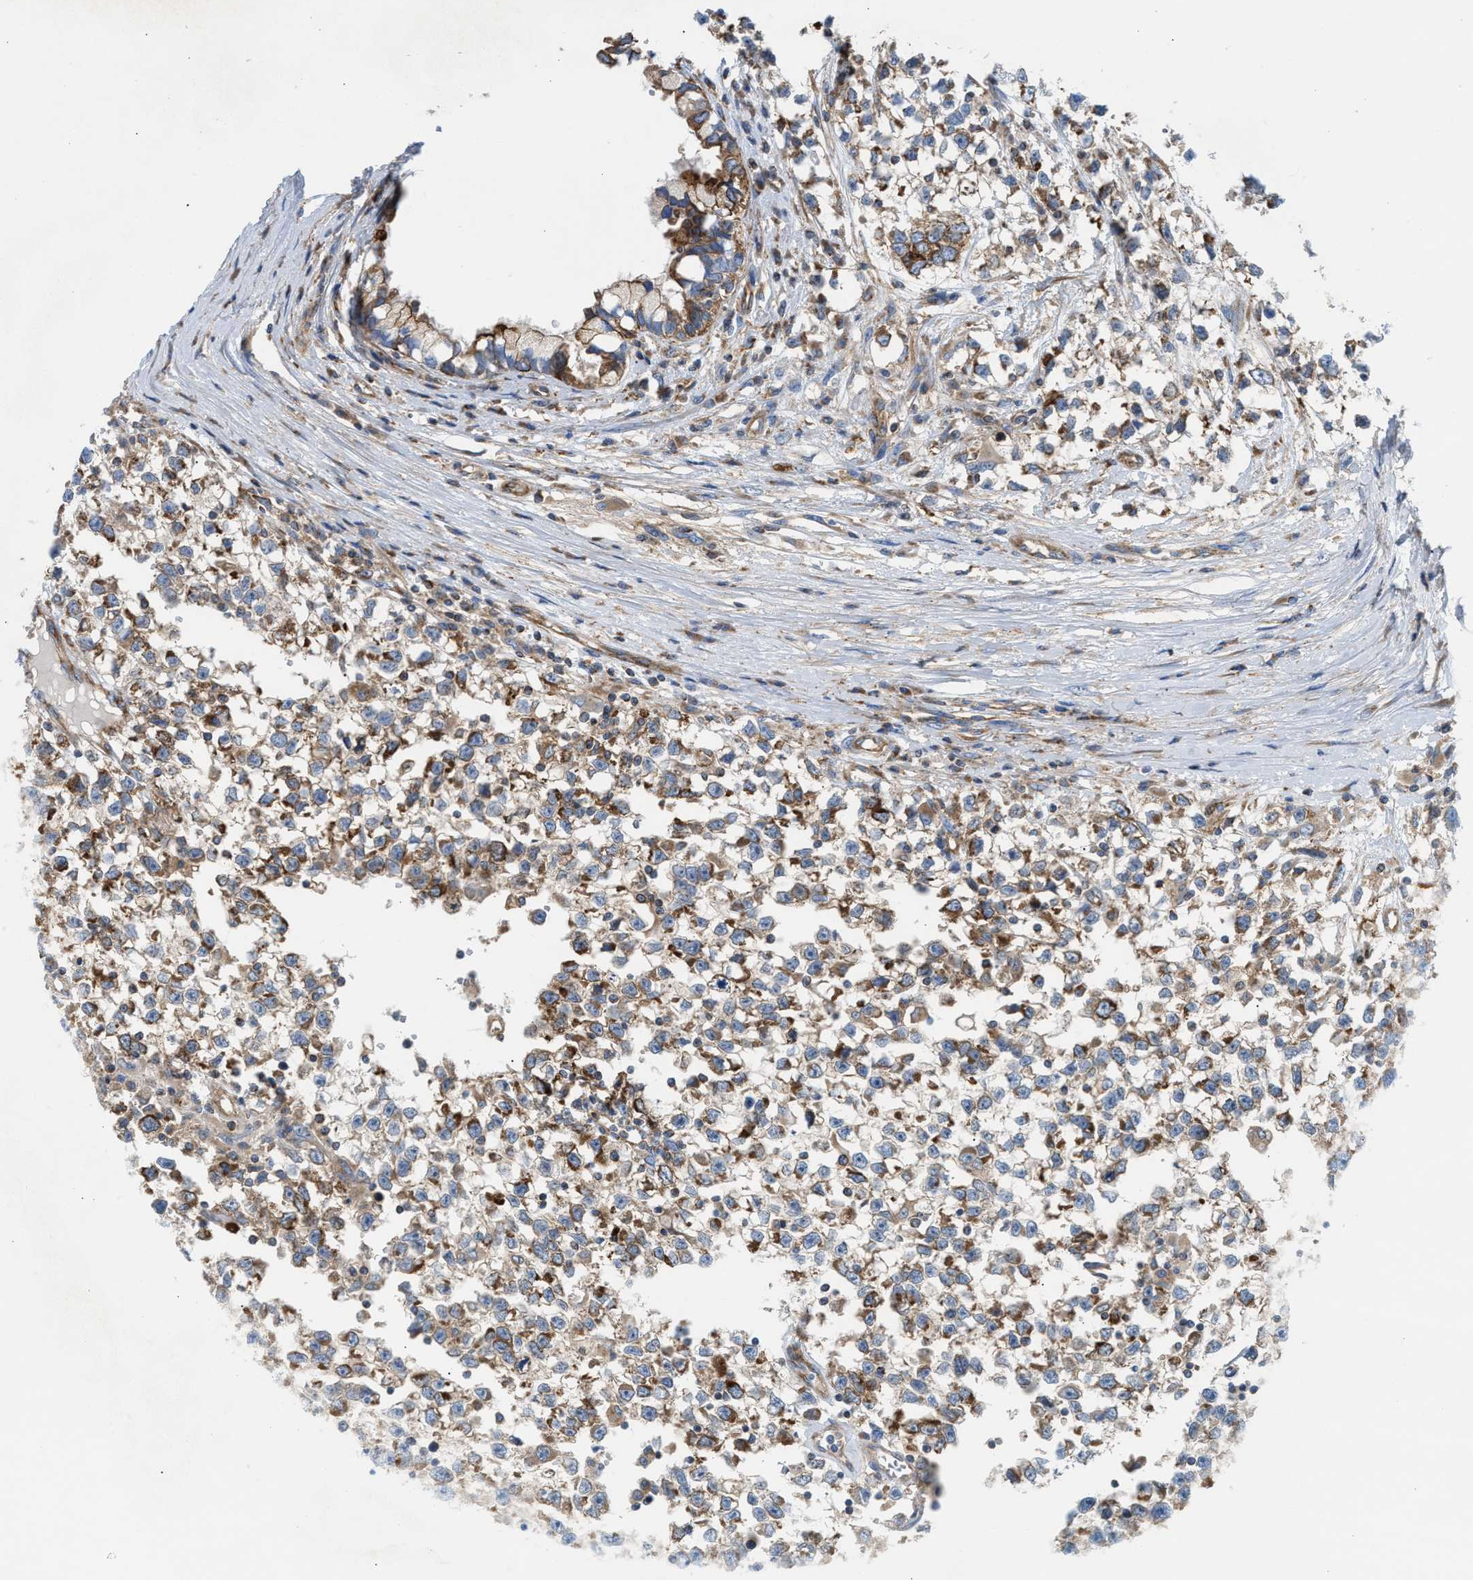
{"staining": {"intensity": "moderate", "quantity": "25%-75%", "location": "cytoplasmic/membranous"}, "tissue": "testis cancer", "cell_type": "Tumor cells", "image_type": "cancer", "snomed": [{"axis": "morphology", "description": "Seminoma, NOS"}, {"axis": "morphology", "description": "Carcinoma, Embryonal, NOS"}, {"axis": "topography", "description": "Testis"}], "caption": "A micrograph showing moderate cytoplasmic/membranous expression in about 25%-75% of tumor cells in testis cancer (seminoma), as visualized by brown immunohistochemical staining.", "gene": "TBC1D15", "patient": {"sex": "male", "age": 51}}